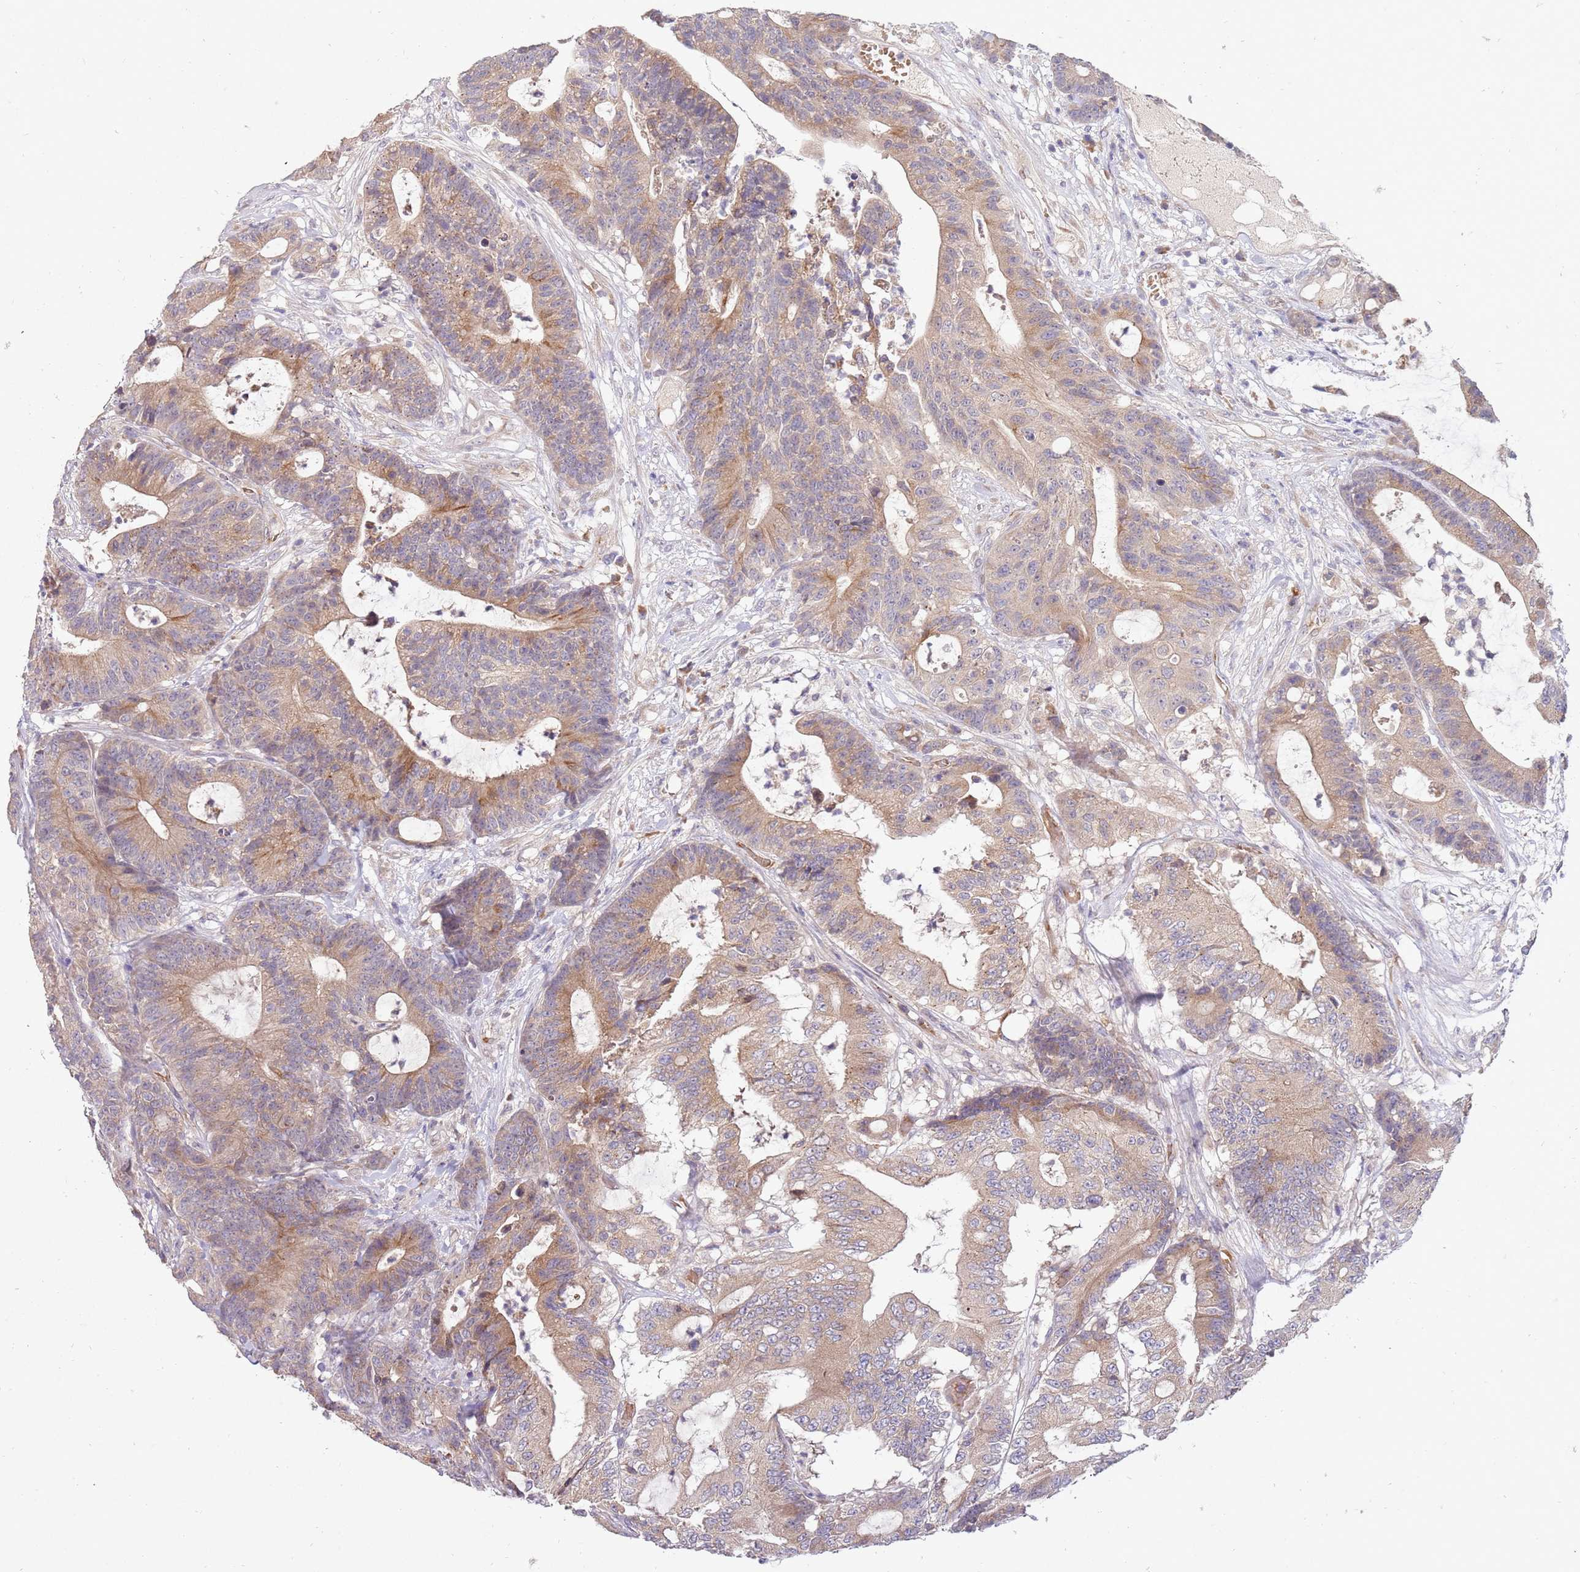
{"staining": {"intensity": "moderate", "quantity": "25%-75%", "location": "cytoplasmic/membranous"}, "tissue": "colorectal cancer", "cell_type": "Tumor cells", "image_type": "cancer", "snomed": [{"axis": "morphology", "description": "Adenocarcinoma, NOS"}, {"axis": "topography", "description": "Colon"}], "caption": "Immunohistochemical staining of human colorectal cancer displays moderate cytoplasmic/membranous protein staining in about 25%-75% of tumor cells. The protein is shown in brown color, while the nuclei are stained blue.", "gene": "NMUR2", "patient": {"sex": "female", "age": 84}}